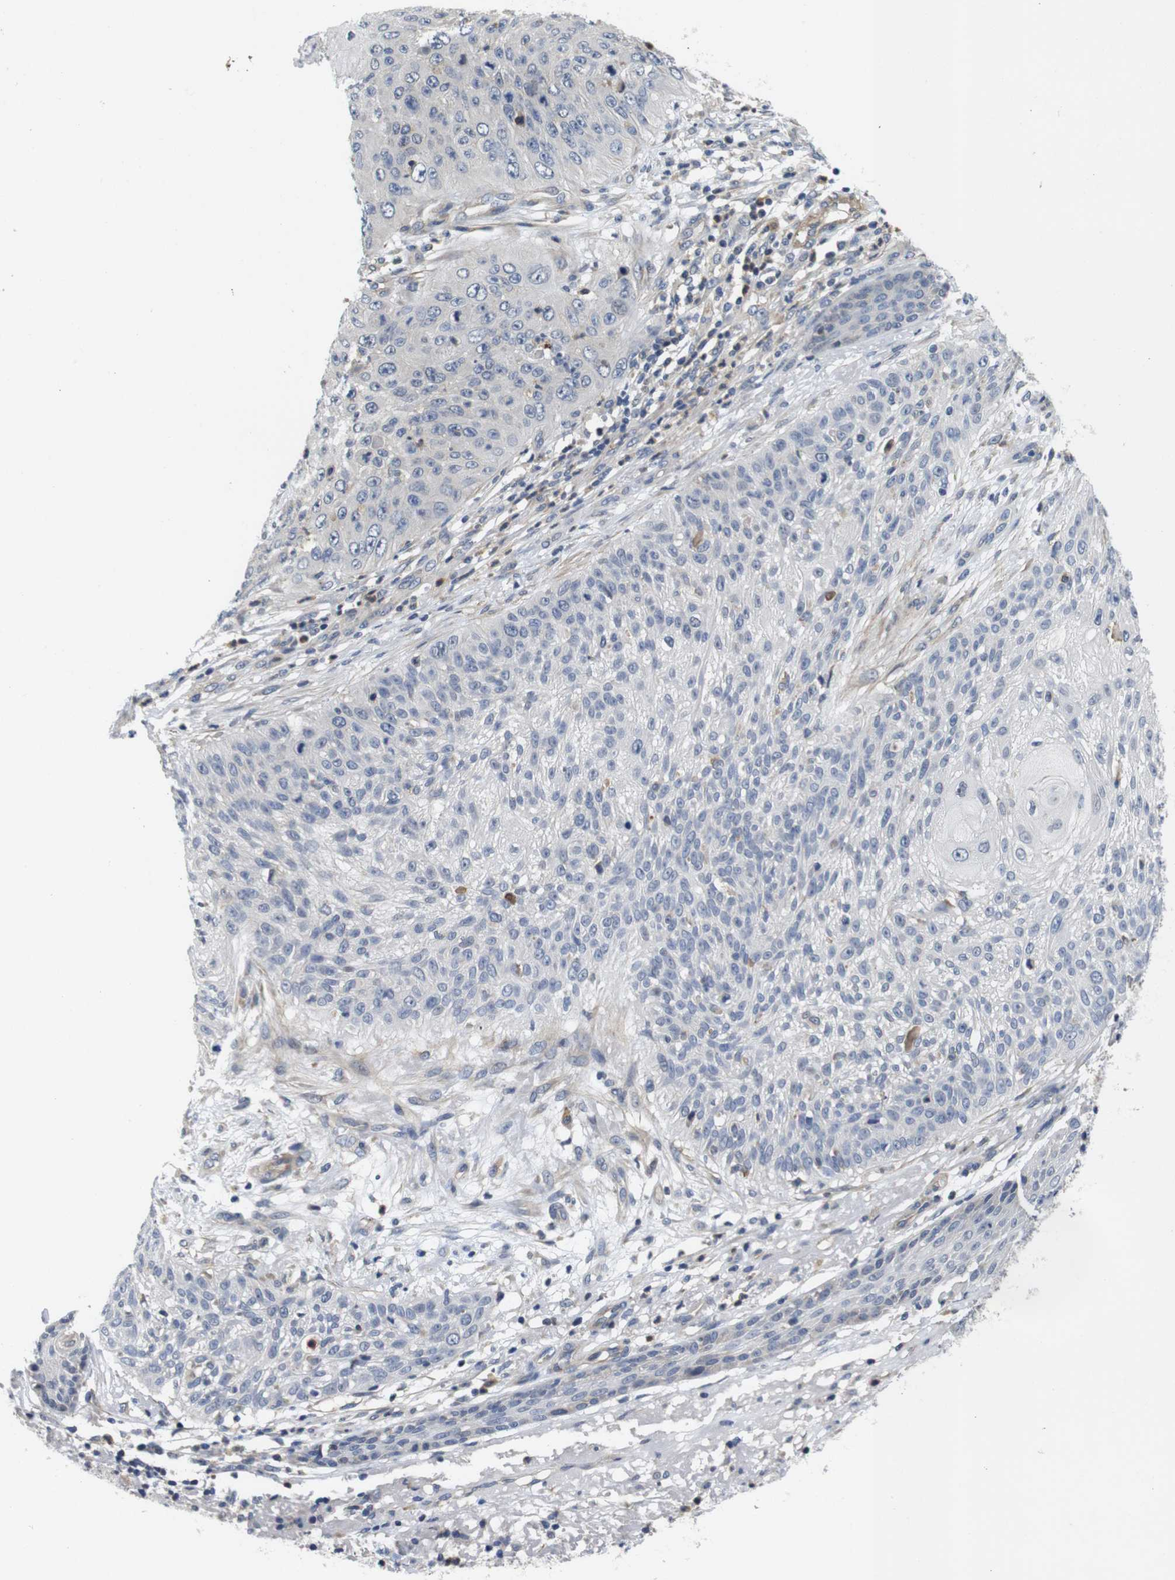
{"staining": {"intensity": "negative", "quantity": "none", "location": "none"}, "tissue": "skin cancer", "cell_type": "Tumor cells", "image_type": "cancer", "snomed": [{"axis": "morphology", "description": "Squamous cell carcinoma, NOS"}, {"axis": "topography", "description": "Skin"}], "caption": "An image of skin cancer stained for a protein exhibits no brown staining in tumor cells. Brightfield microscopy of immunohistochemistry stained with DAB (brown) and hematoxylin (blue), captured at high magnification.", "gene": "FNTA", "patient": {"sex": "female", "age": 80}}